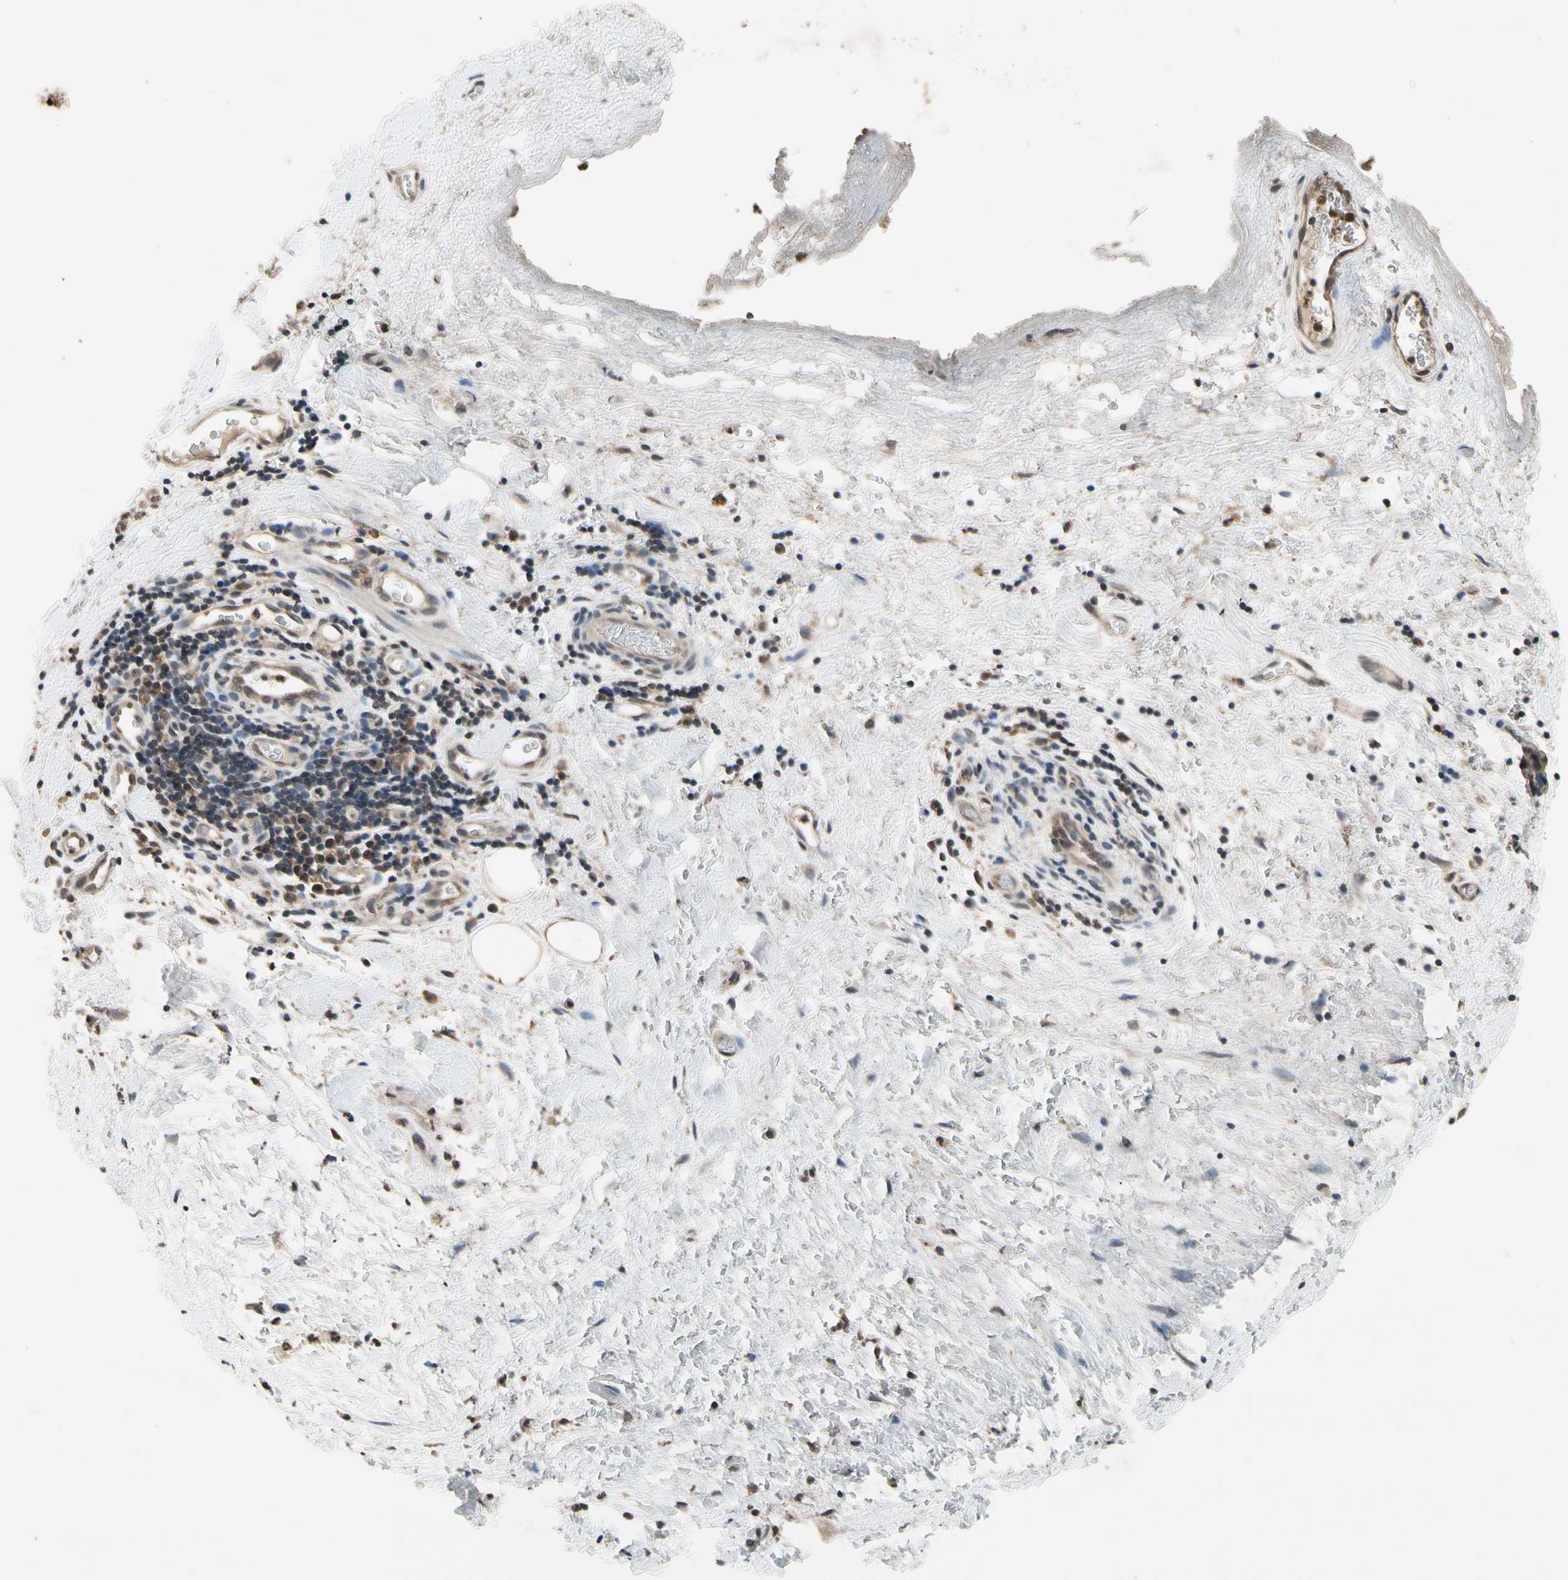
{"staining": {"intensity": "moderate", "quantity": "<25%", "location": "cytoplasmic/membranous"}, "tissue": "liver cancer", "cell_type": "Tumor cells", "image_type": "cancer", "snomed": [{"axis": "morphology", "description": "Normal tissue, NOS"}, {"axis": "morphology", "description": "Cholangiocarcinoma"}, {"axis": "topography", "description": "Liver"}, {"axis": "topography", "description": "Peripheral nerve tissue"}], "caption": "High-magnification brightfield microscopy of liver cancer stained with DAB (3,3'-diaminobenzidine) (brown) and counterstained with hematoxylin (blue). tumor cells exhibit moderate cytoplasmic/membranous expression is appreciated in about<25% of cells.", "gene": "GCLC", "patient": {"sex": "male", "age": 50}}